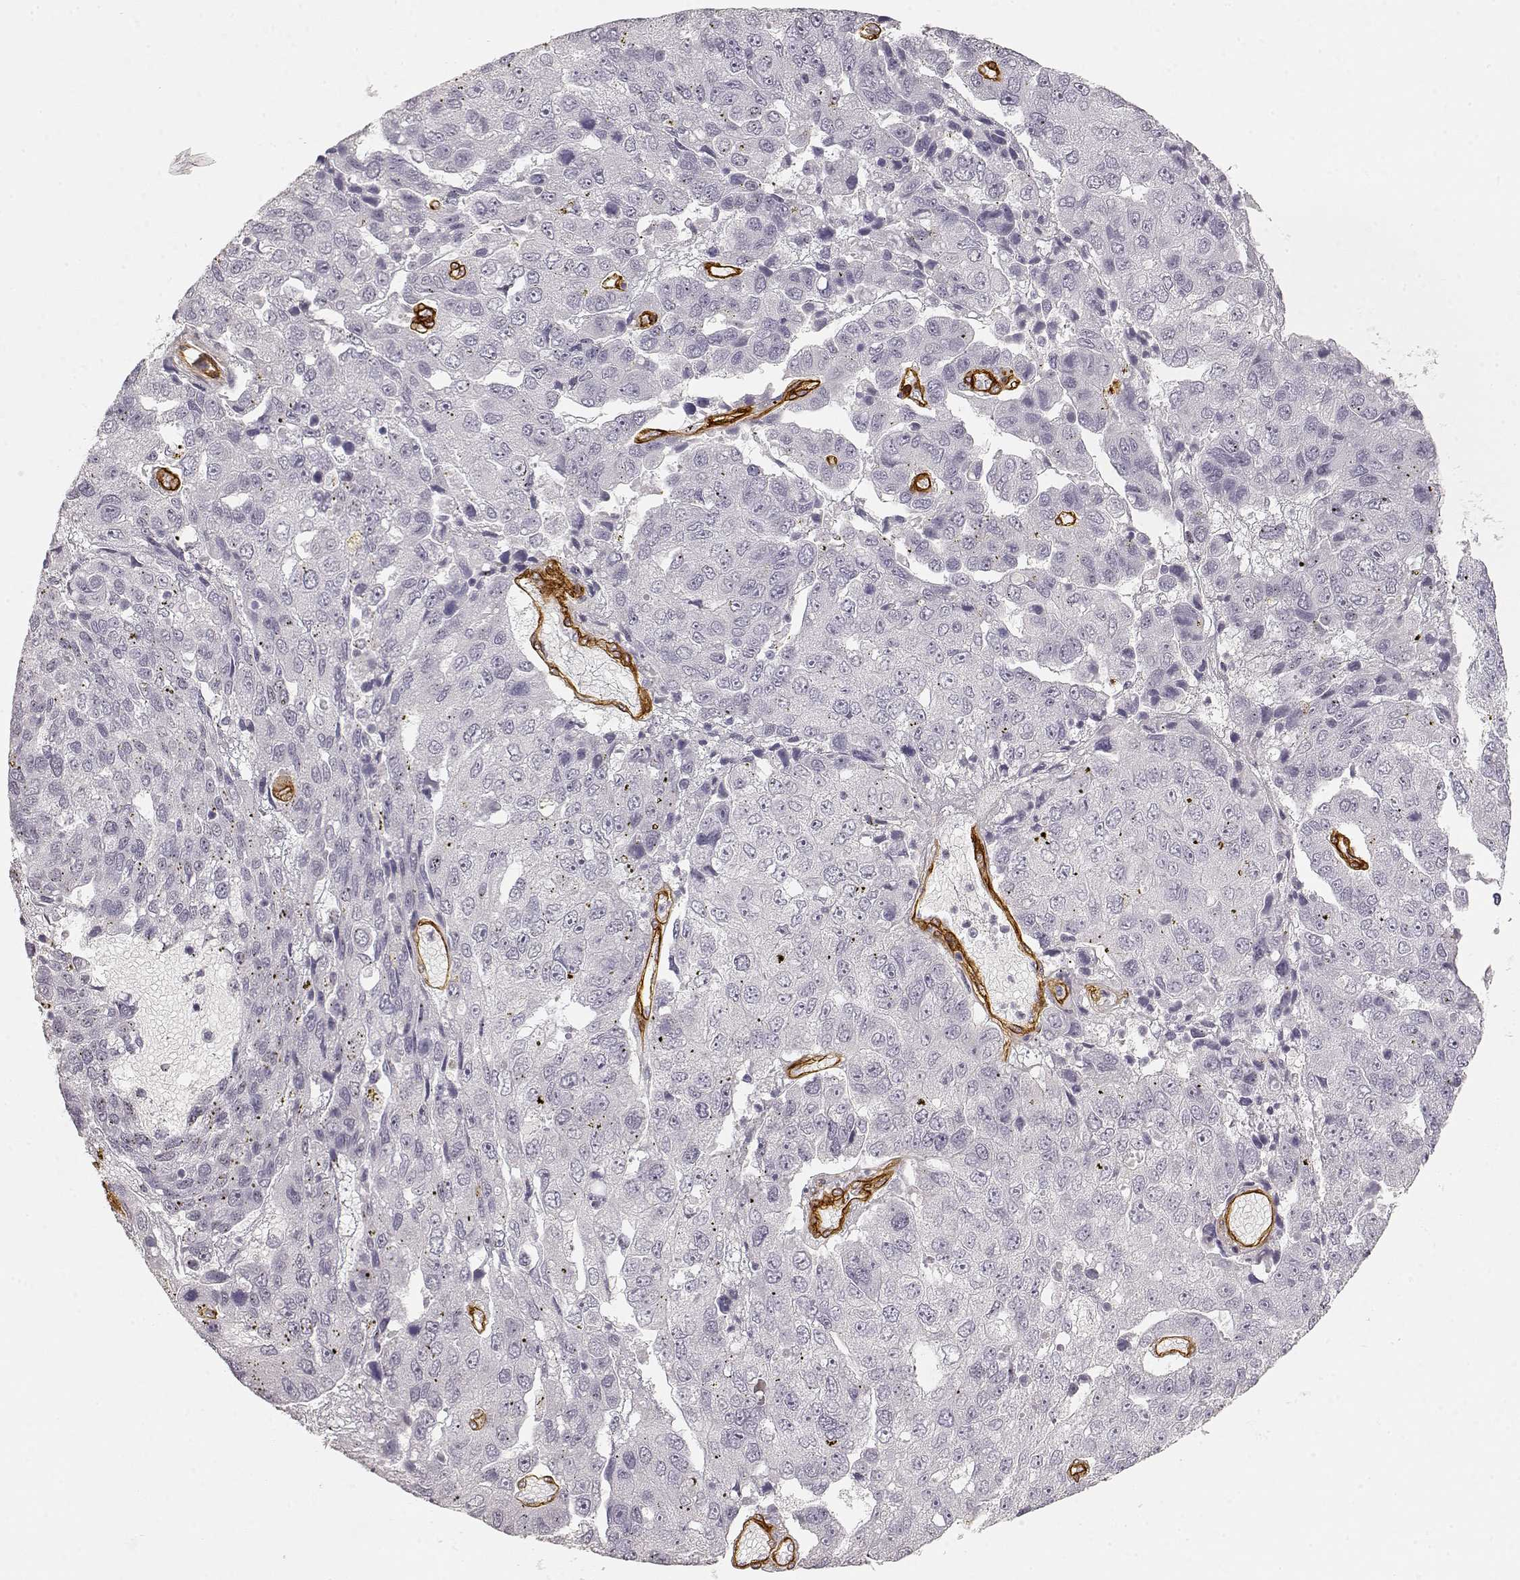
{"staining": {"intensity": "negative", "quantity": "none", "location": "none"}, "tissue": "pancreatic cancer", "cell_type": "Tumor cells", "image_type": "cancer", "snomed": [{"axis": "morphology", "description": "Adenocarcinoma, NOS"}, {"axis": "topography", "description": "Pancreas"}], "caption": "Tumor cells show no significant staining in pancreatic cancer.", "gene": "LAMA4", "patient": {"sex": "female", "age": 61}}